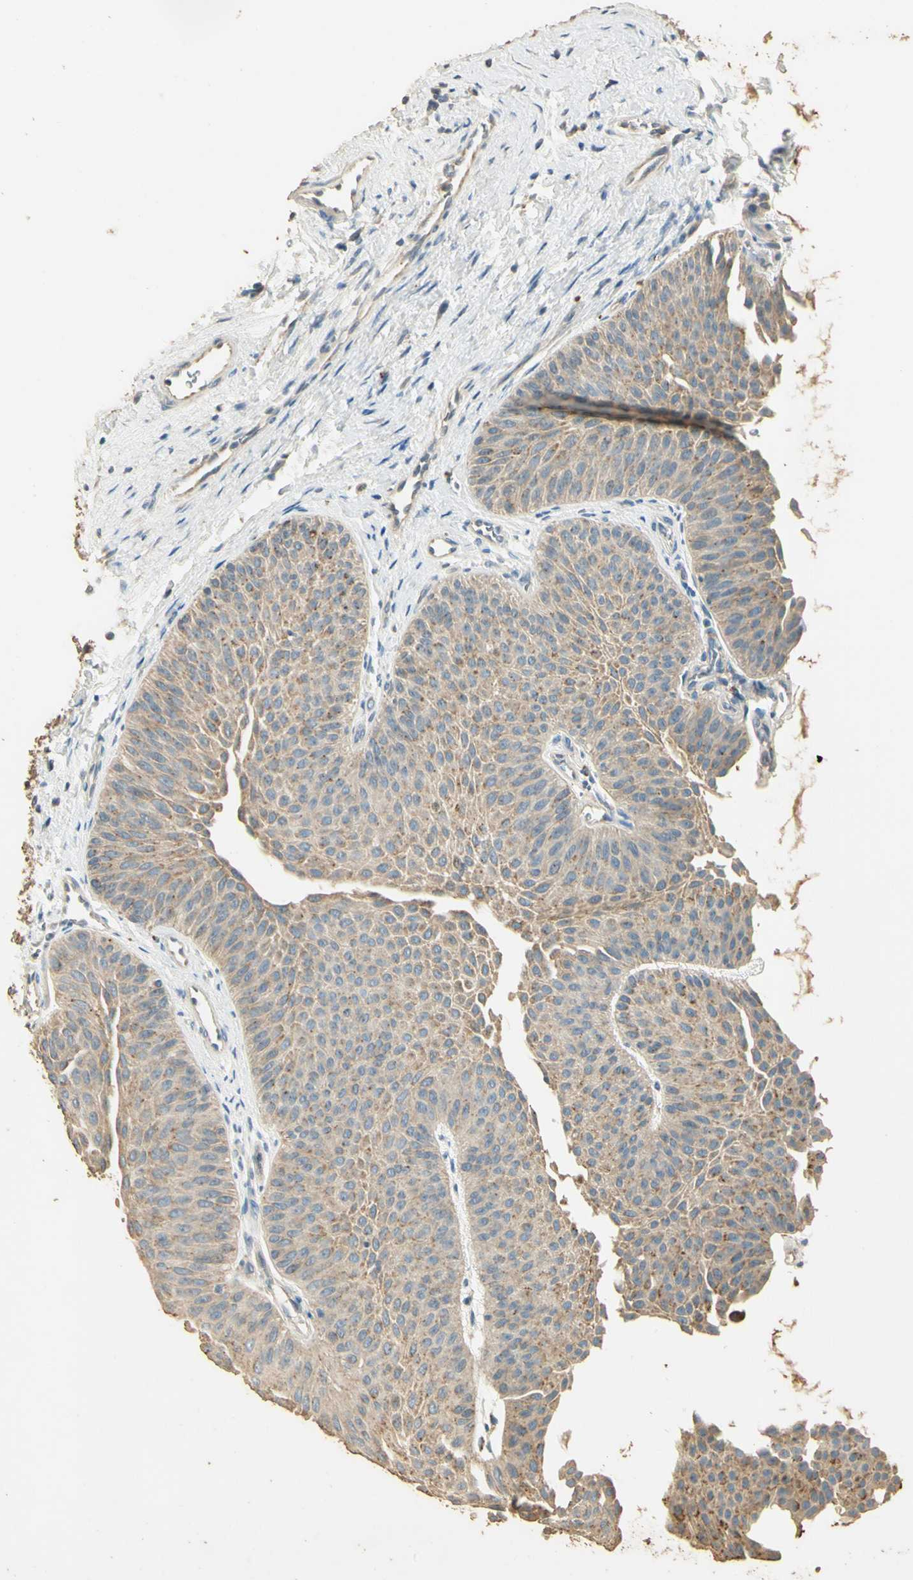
{"staining": {"intensity": "moderate", "quantity": "25%-75%", "location": "cytoplasmic/membranous"}, "tissue": "urothelial cancer", "cell_type": "Tumor cells", "image_type": "cancer", "snomed": [{"axis": "morphology", "description": "Urothelial carcinoma, Low grade"}, {"axis": "topography", "description": "Urinary bladder"}], "caption": "Immunohistochemistry image of urothelial cancer stained for a protein (brown), which displays medium levels of moderate cytoplasmic/membranous positivity in approximately 25%-75% of tumor cells.", "gene": "ARHGEF17", "patient": {"sex": "female", "age": 60}}